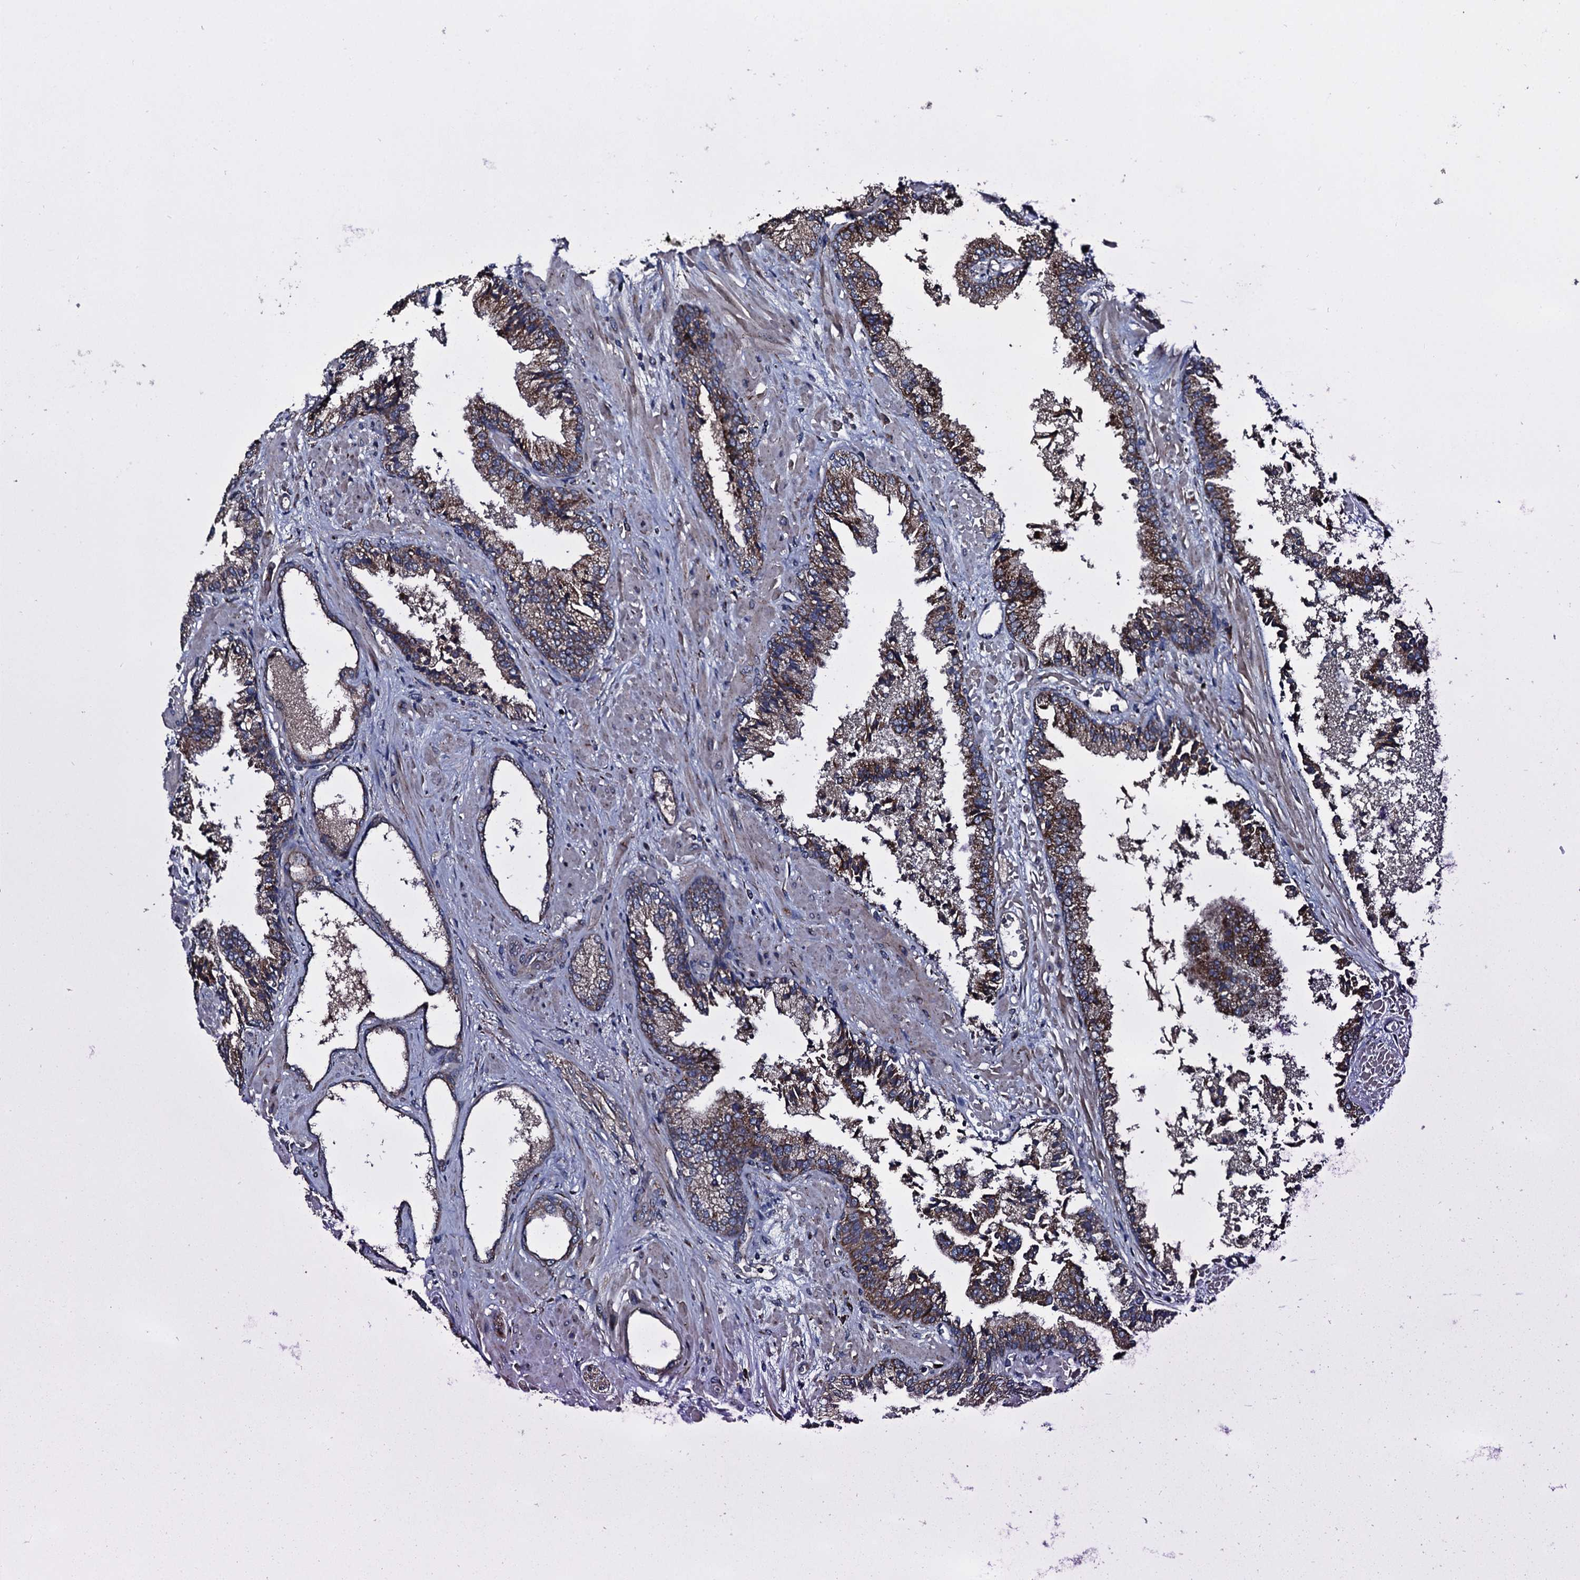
{"staining": {"intensity": "moderate", "quantity": ">75%", "location": "cytoplasmic/membranous"}, "tissue": "prostate cancer", "cell_type": "Tumor cells", "image_type": "cancer", "snomed": [{"axis": "morphology", "description": "Adenocarcinoma, High grade"}, {"axis": "topography", "description": "Prostate"}], "caption": "Immunohistochemical staining of prostate cancer (high-grade adenocarcinoma) demonstrates medium levels of moderate cytoplasmic/membranous protein positivity in approximately >75% of tumor cells. Nuclei are stained in blue.", "gene": "ACSS3", "patient": {"sex": "male", "age": 71}}